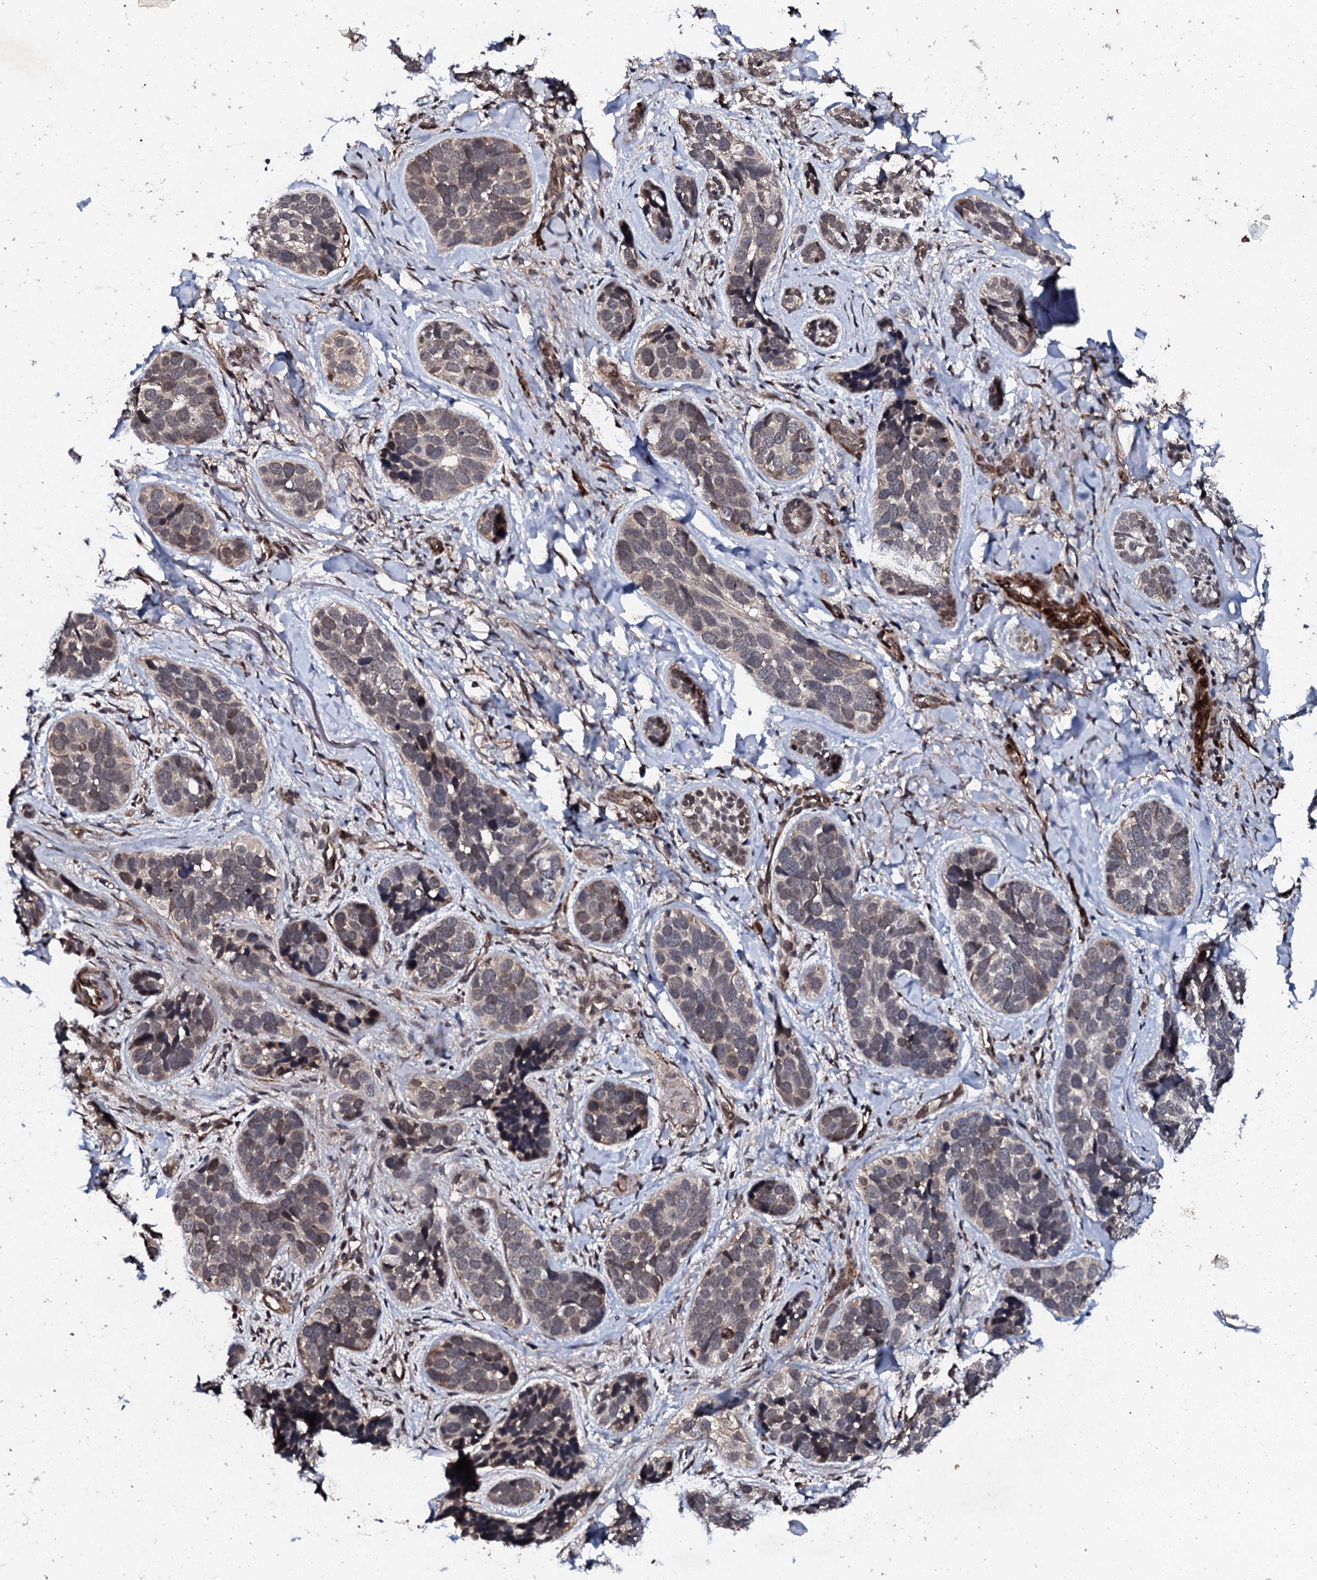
{"staining": {"intensity": "weak", "quantity": "25%-75%", "location": "cytoplasmic/membranous,nuclear"}, "tissue": "skin cancer", "cell_type": "Tumor cells", "image_type": "cancer", "snomed": [{"axis": "morphology", "description": "Basal cell carcinoma"}, {"axis": "topography", "description": "Skin"}], "caption": "Immunohistochemistry image of human basal cell carcinoma (skin) stained for a protein (brown), which reveals low levels of weak cytoplasmic/membranous and nuclear expression in approximately 25%-75% of tumor cells.", "gene": "FAM111A", "patient": {"sex": "male", "age": 71}}